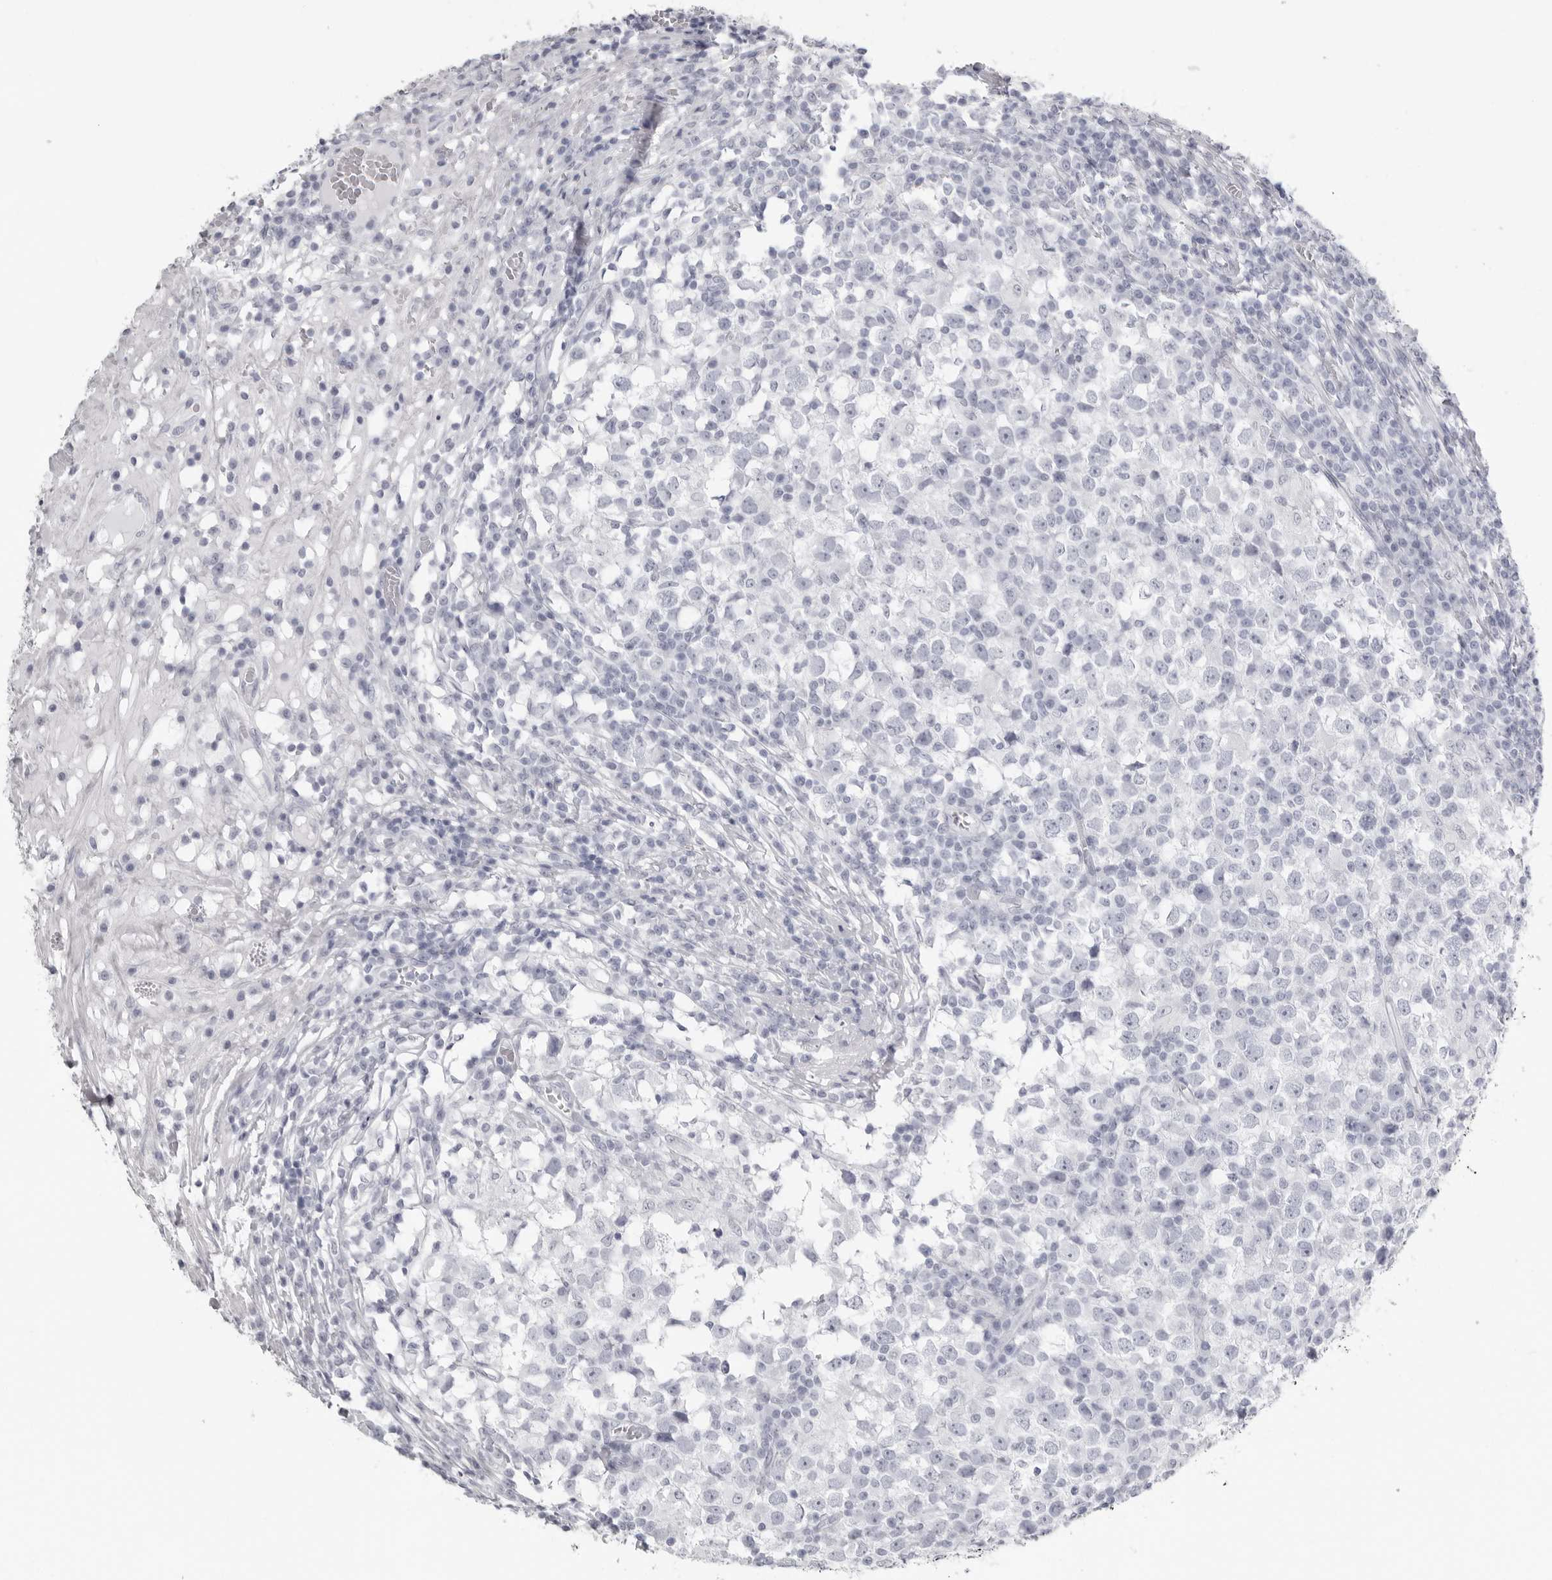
{"staining": {"intensity": "negative", "quantity": "none", "location": "none"}, "tissue": "testis cancer", "cell_type": "Tumor cells", "image_type": "cancer", "snomed": [{"axis": "morphology", "description": "Seminoma, NOS"}, {"axis": "topography", "description": "Testis"}], "caption": "Immunohistochemistry histopathology image of neoplastic tissue: human seminoma (testis) stained with DAB (3,3'-diaminobenzidine) demonstrates no significant protein positivity in tumor cells.", "gene": "KLK9", "patient": {"sex": "male", "age": 65}}